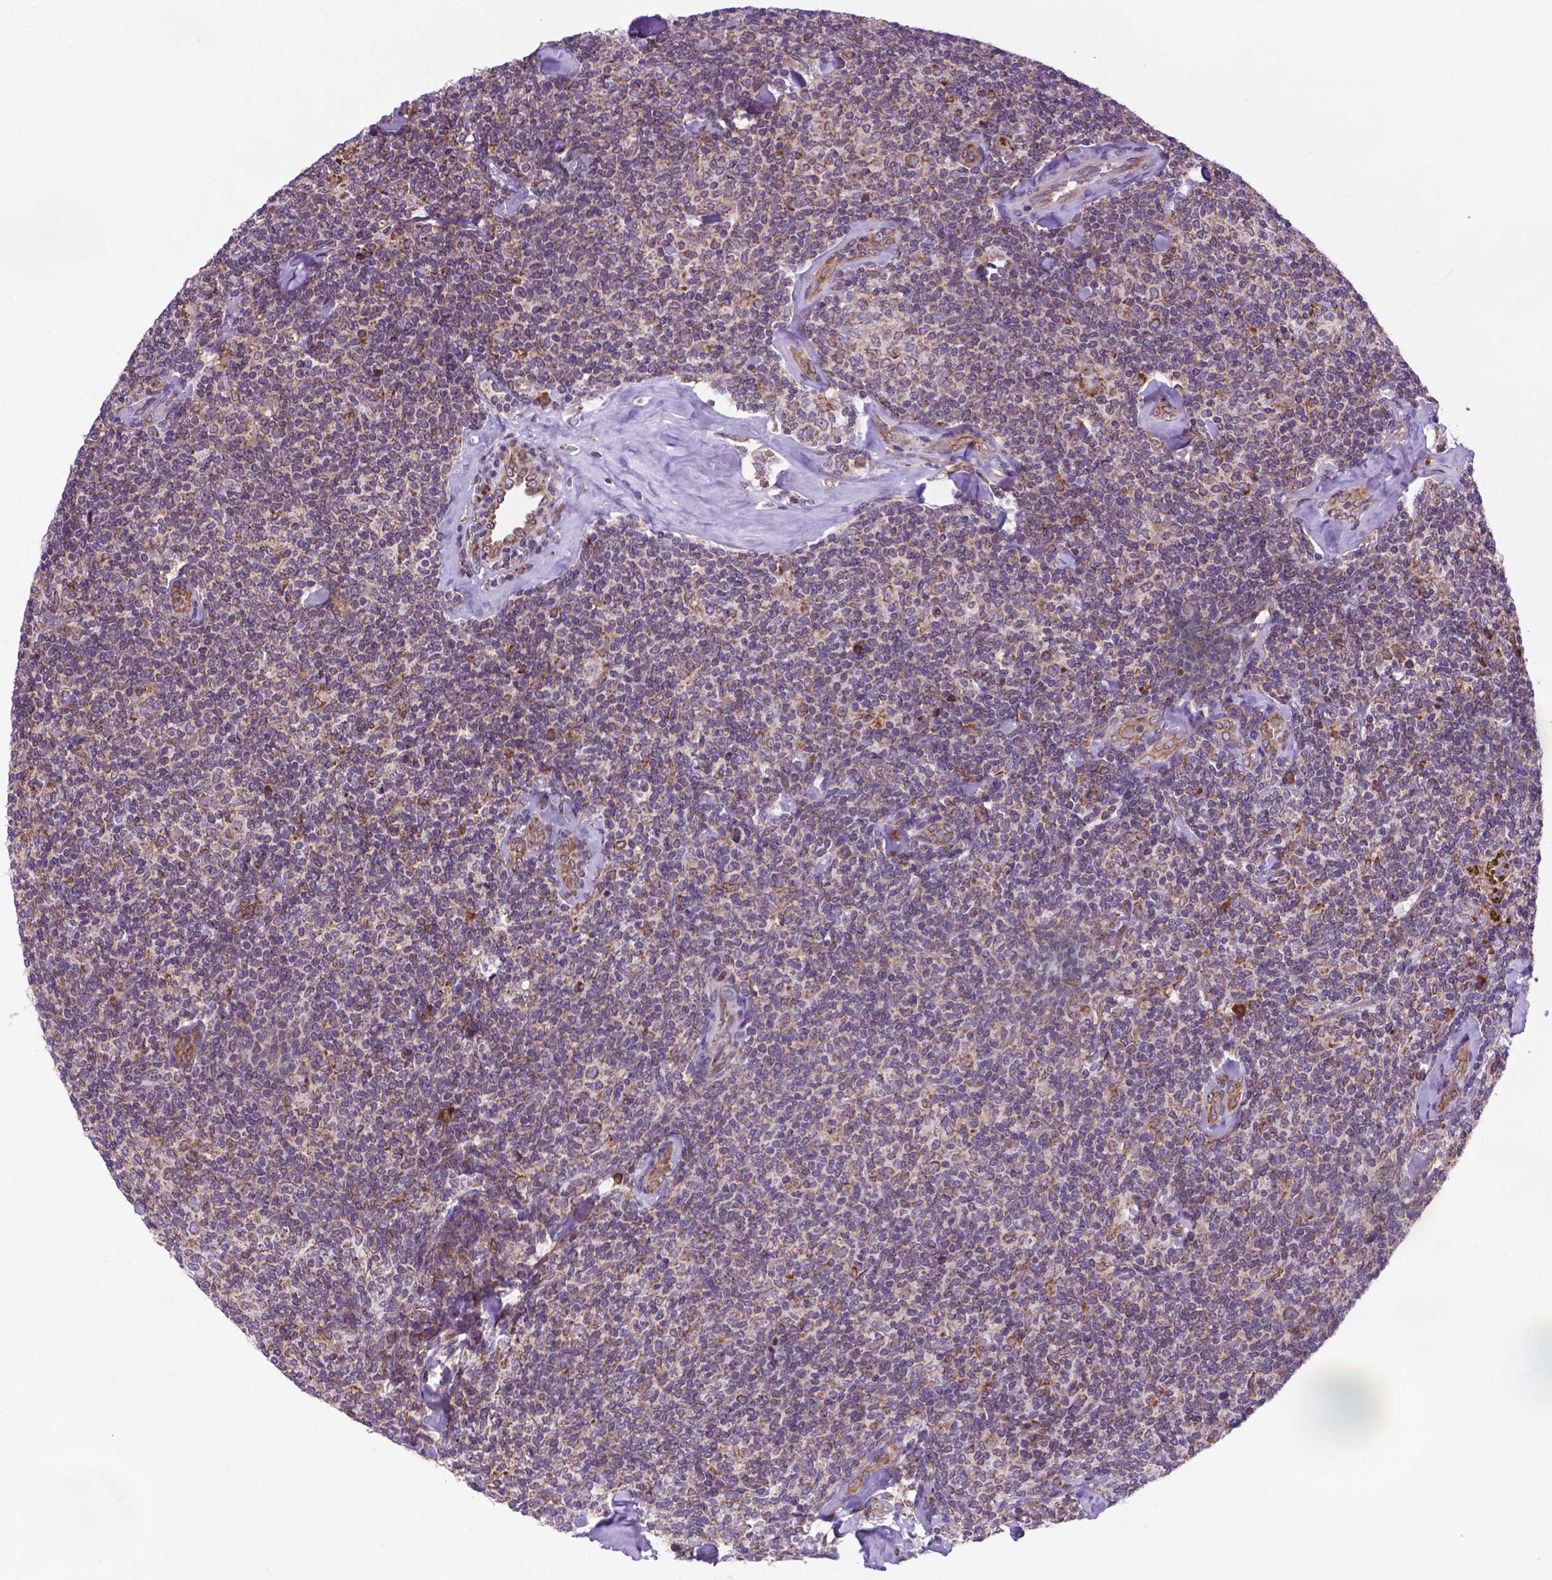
{"staining": {"intensity": "negative", "quantity": "none", "location": "none"}, "tissue": "lymphoma", "cell_type": "Tumor cells", "image_type": "cancer", "snomed": [{"axis": "morphology", "description": "Malignant lymphoma, non-Hodgkin's type, Low grade"}, {"axis": "topography", "description": "Lymph node"}], "caption": "Protein analysis of lymphoma shows no significant positivity in tumor cells.", "gene": "WDR83OS", "patient": {"sex": "female", "age": 56}}